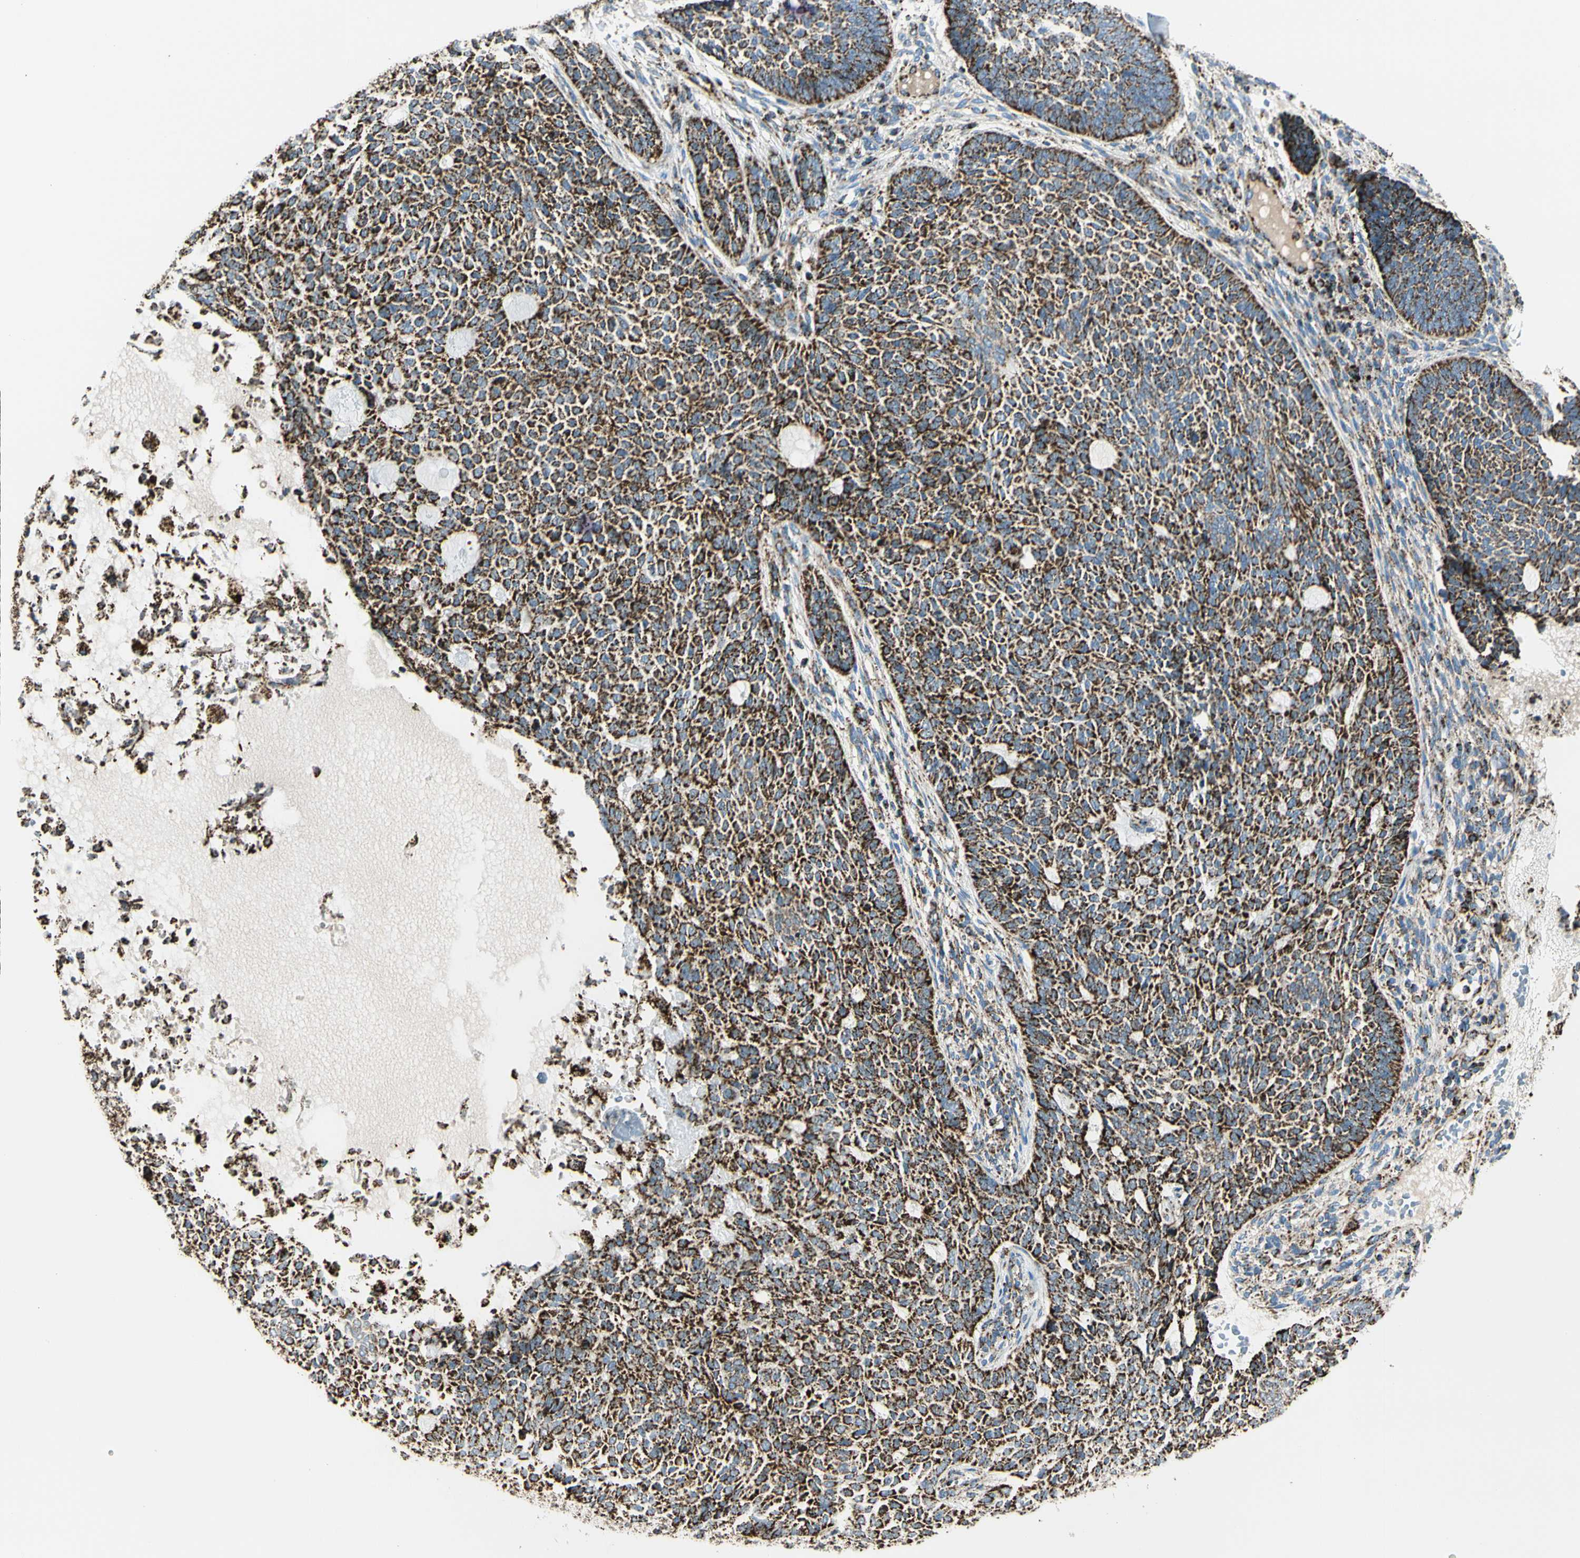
{"staining": {"intensity": "strong", "quantity": ">75%", "location": "cytoplasmic/membranous"}, "tissue": "skin cancer", "cell_type": "Tumor cells", "image_type": "cancer", "snomed": [{"axis": "morphology", "description": "Basal cell carcinoma"}, {"axis": "topography", "description": "Skin"}], "caption": "Protein expression analysis of human skin basal cell carcinoma reveals strong cytoplasmic/membranous positivity in about >75% of tumor cells.", "gene": "ME2", "patient": {"sex": "male", "age": 87}}